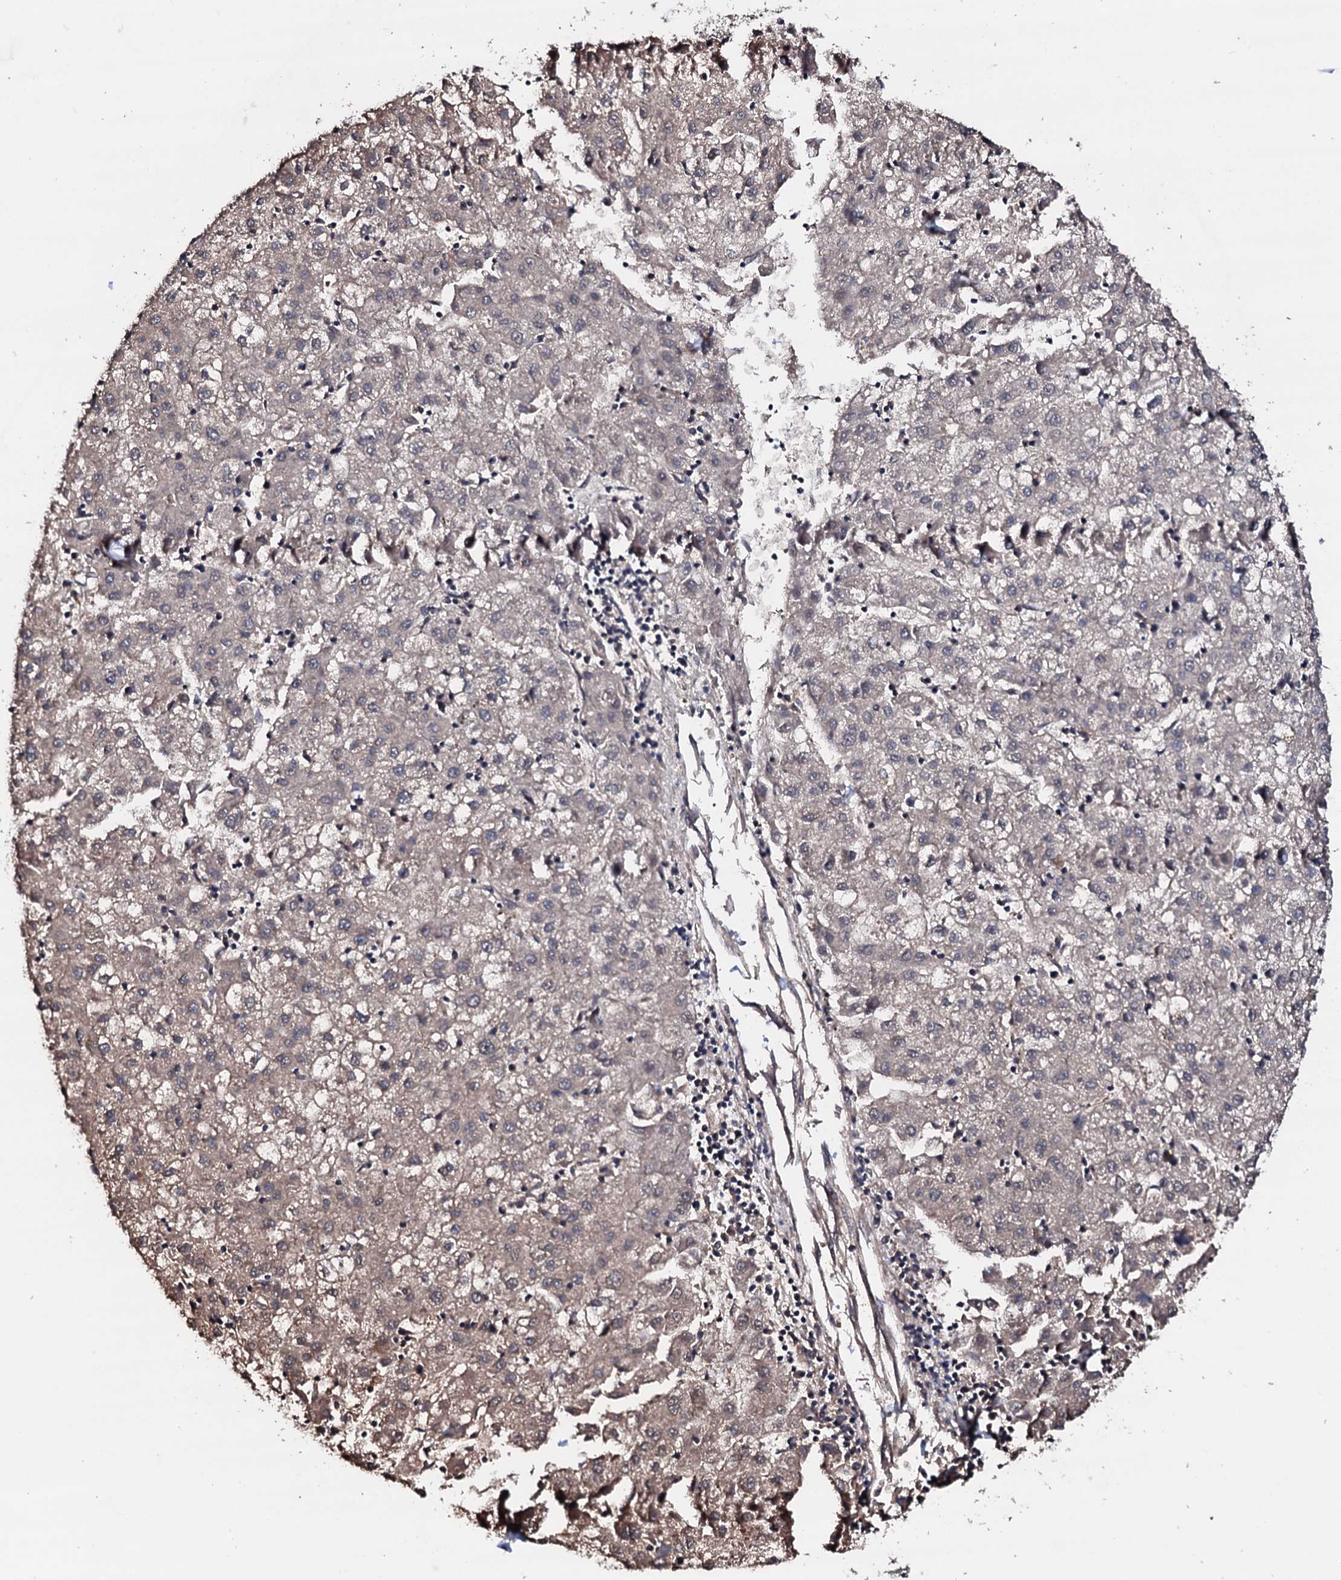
{"staining": {"intensity": "weak", "quantity": "<25%", "location": "cytoplasmic/membranous,nuclear"}, "tissue": "liver cancer", "cell_type": "Tumor cells", "image_type": "cancer", "snomed": [{"axis": "morphology", "description": "Carcinoma, Hepatocellular, NOS"}, {"axis": "topography", "description": "Liver"}], "caption": "The photomicrograph shows no significant expression in tumor cells of hepatocellular carcinoma (liver).", "gene": "EDC3", "patient": {"sex": "male", "age": 72}}